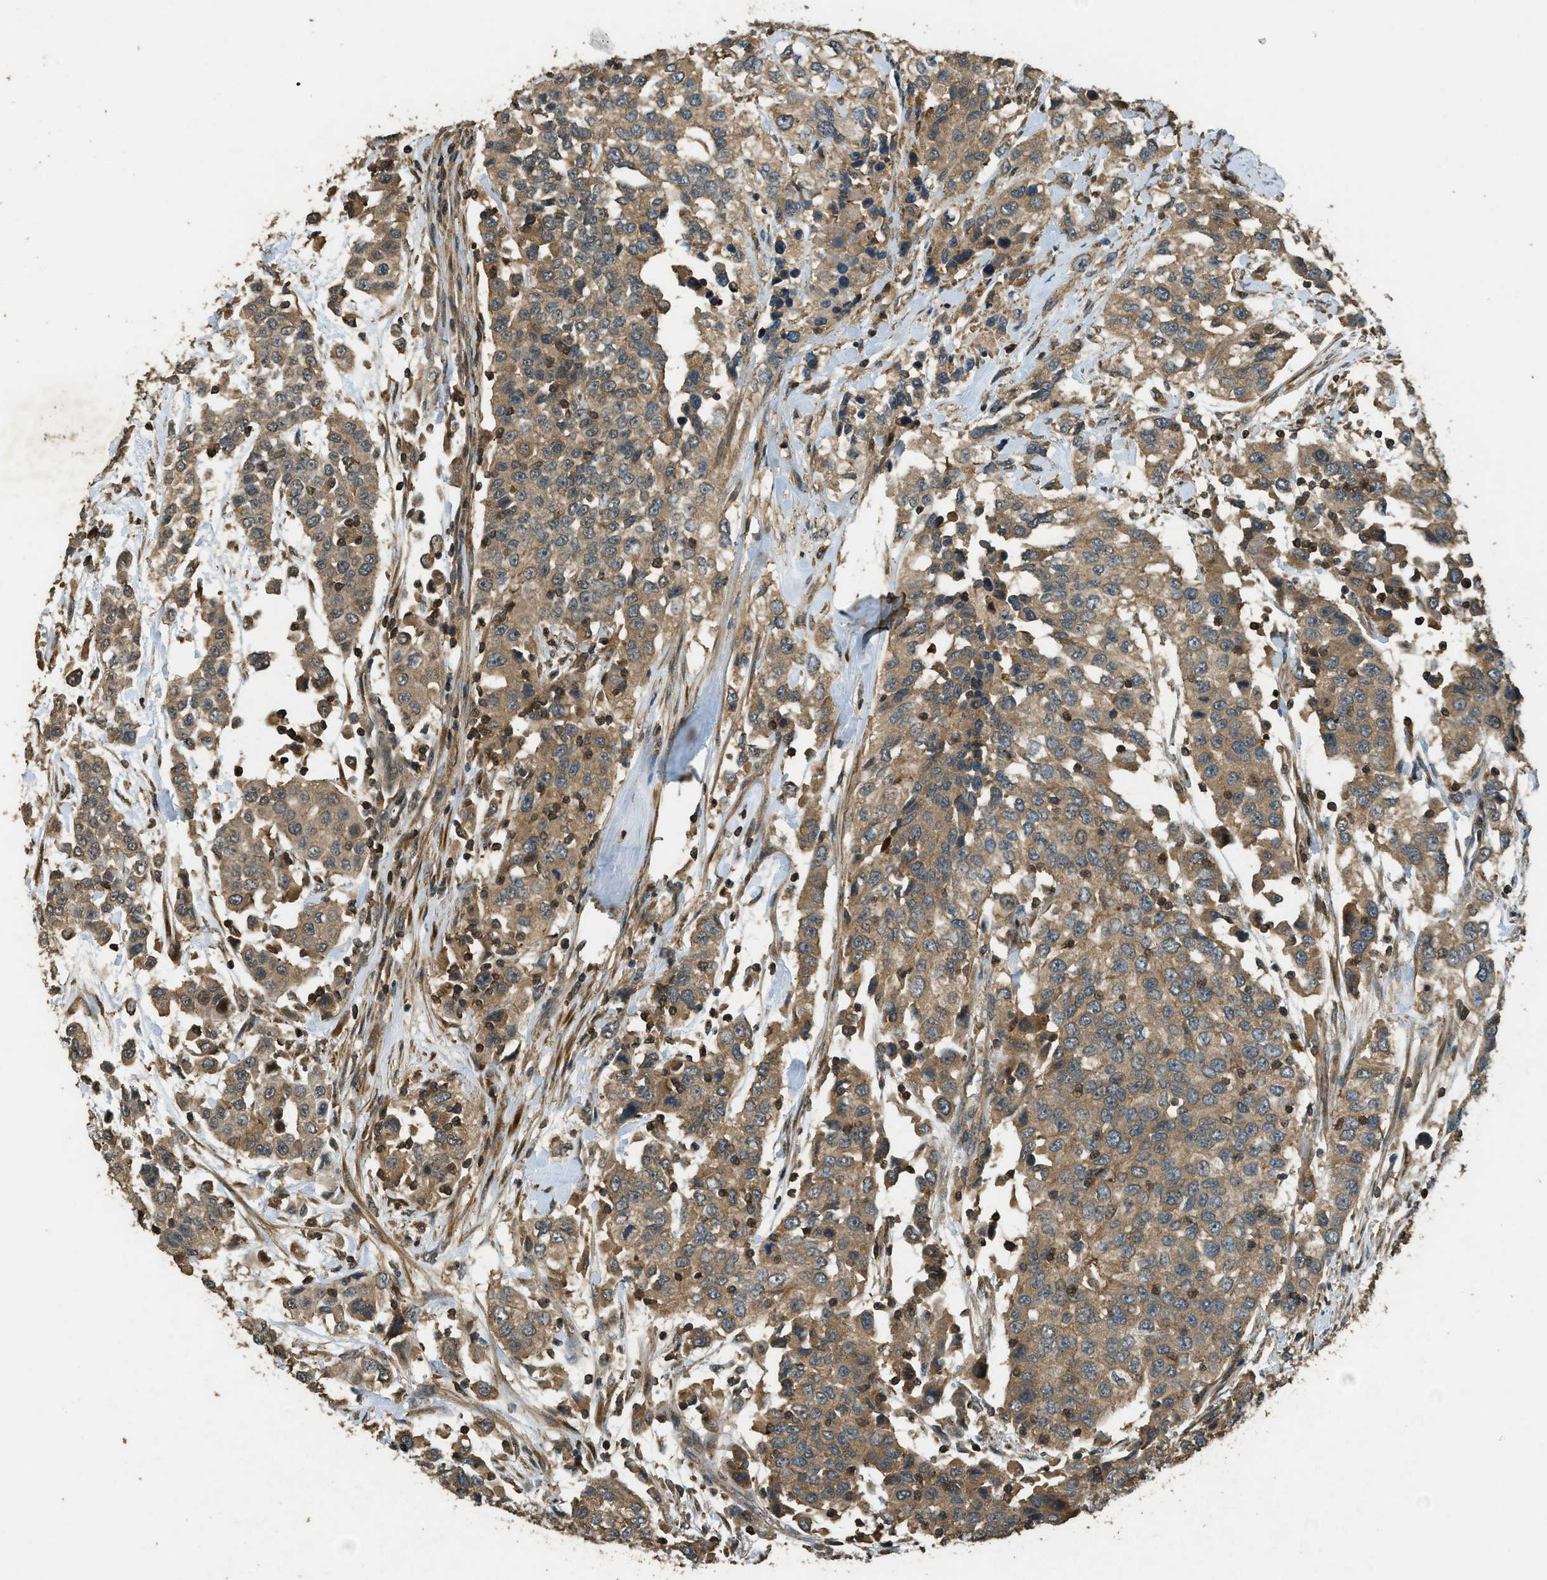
{"staining": {"intensity": "moderate", "quantity": ">75%", "location": "cytoplasmic/membranous"}, "tissue": "urothelial cancer", "cell_type": "Tumor cells", "image_type": "cancer", "snomed": [{"axis": "morphology", "description": "Urothelial carcinoma, High grade"}, {"axis": "topography", "description": "Urinary bladder"}], "caption": "Urothelial cancer was stained to show a protein in brown. There is medium levels of moderate cytoplasmic/membranous expression in approximately >75% of tumor cells.", "gene": "PPP6R3", "patient": {"sex": "female", "age": 80}}